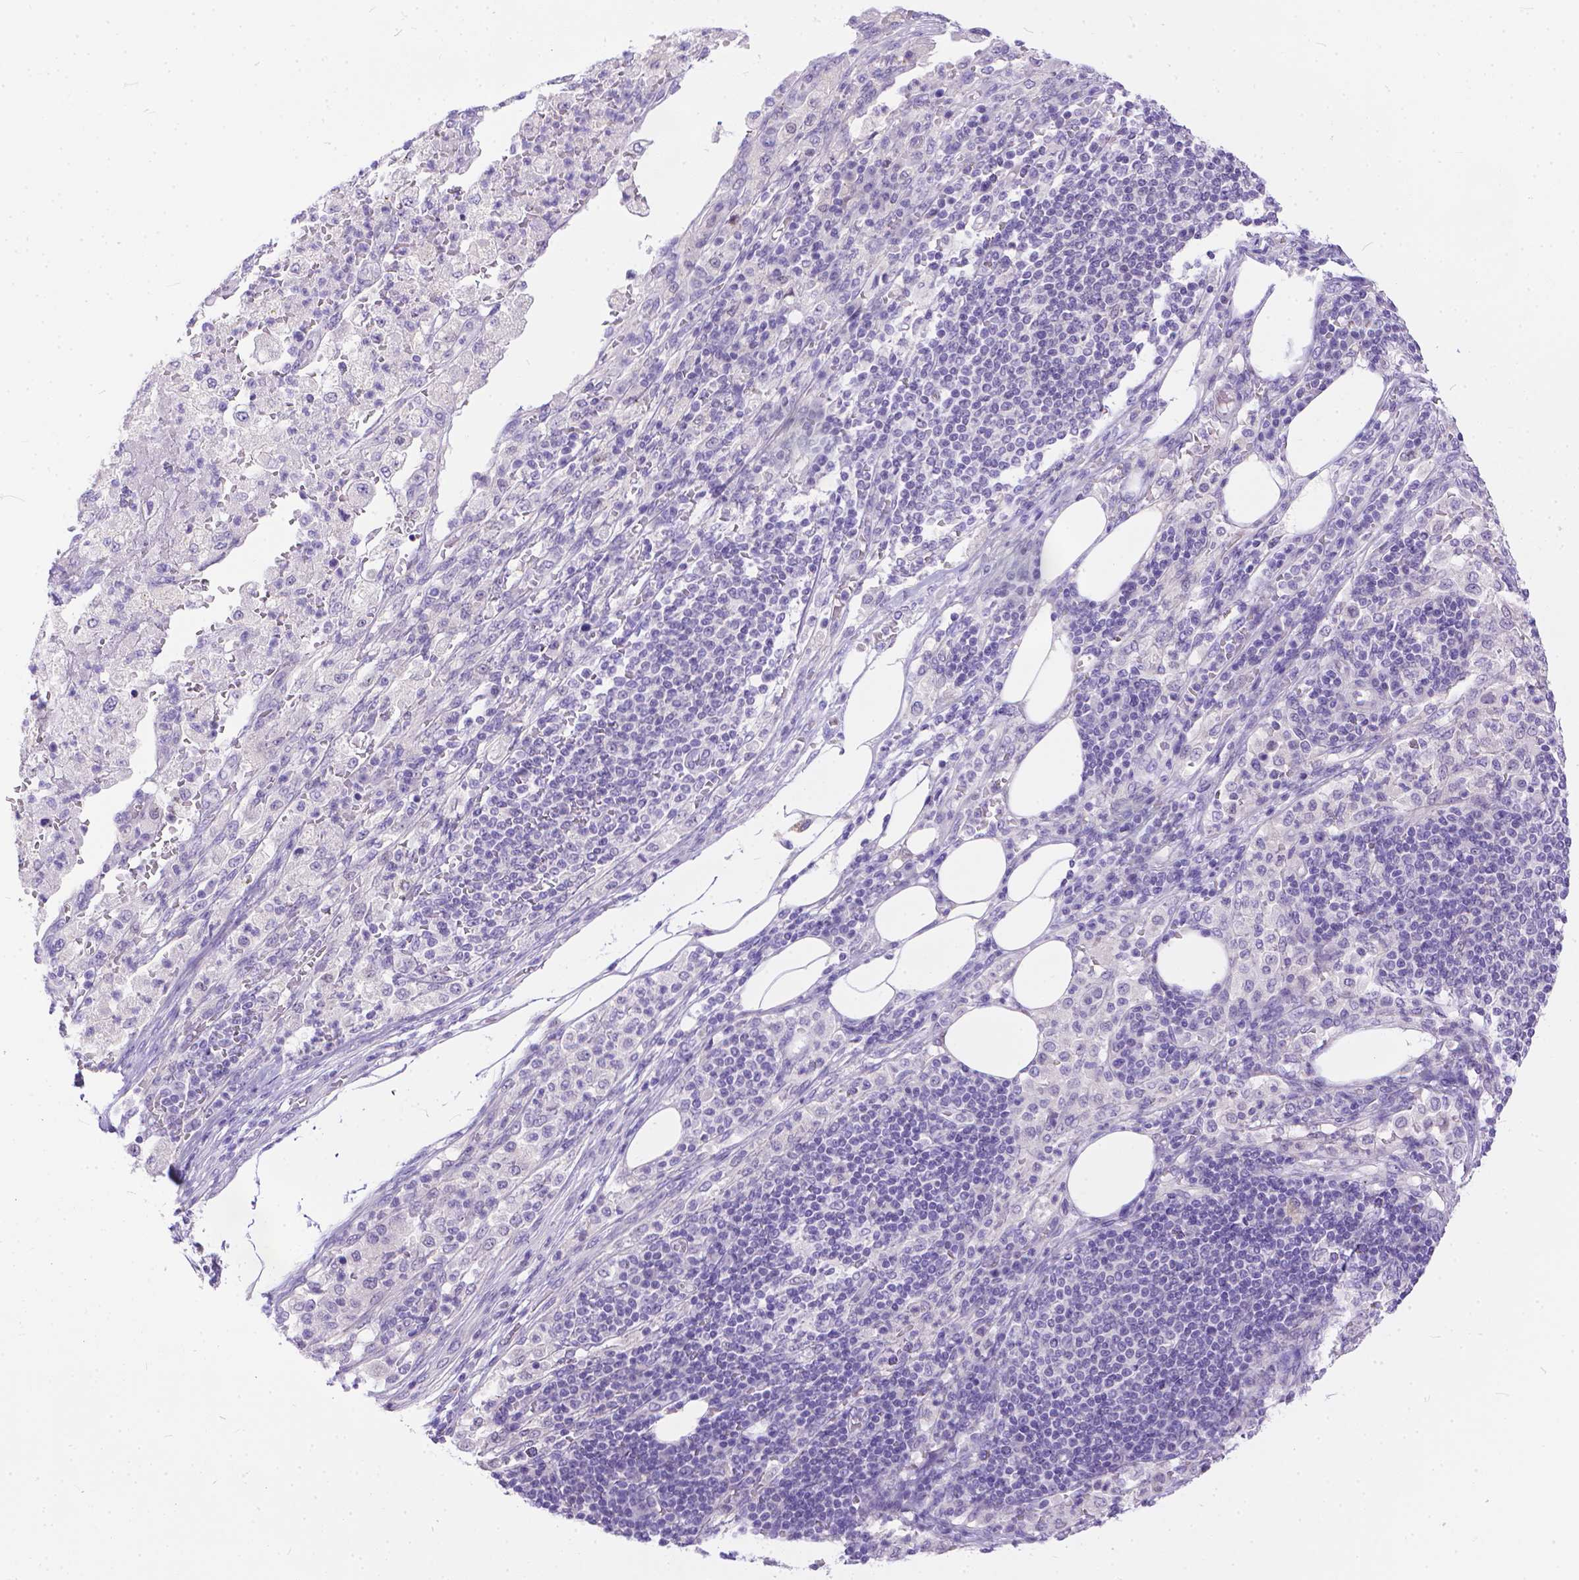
{"staining": {"intensity": "negative", "quantity": "none", "location": "none"}, "tissue": "pancreatic cancer", "cell_type": "Tumor cells", "image_type": "cancer", "snomed": [{"axis": "morphology", "description": "Adenocarcinoma, NOS"}, {"axis": "topography", "description": "Pancreas"}], "caption": "DAB (3,3'-diaminobenzidine) immunohistochemical staining of human pancreatic cancer demonstrates no significant staining in tumor cells. (DAB immunohistochemistry (IHC) visualized using brightfield microscopy, high magnification).", "gene": "TTLL6", "patient": {"sex": "female", "age": 61}}